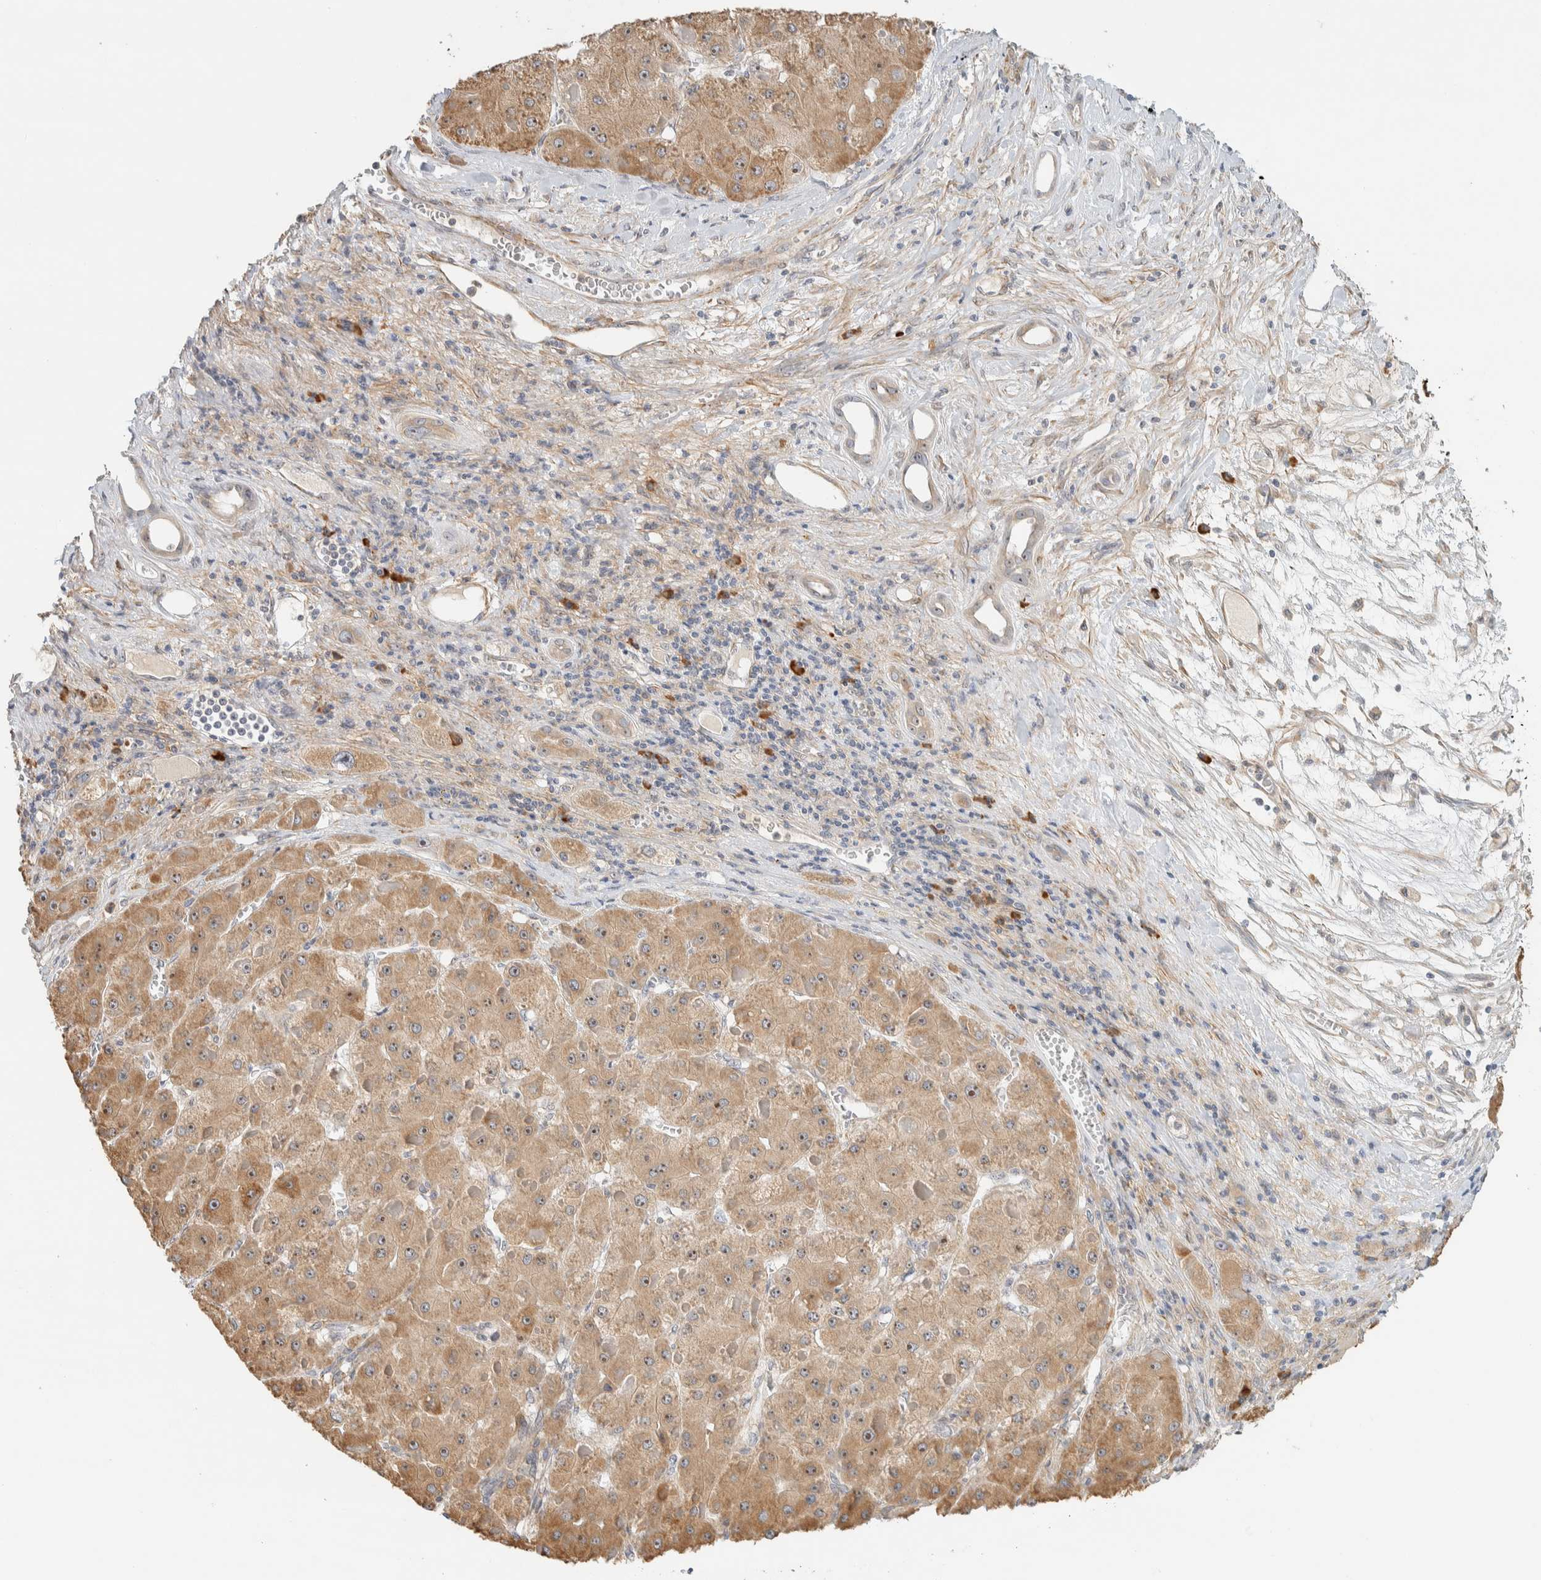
{"staining": {"intensity": "moderate", "quantity": ">75%", "location": "cytoplasmic/membranous"}, "tissue": "liver cancer", "cell_type": "Tumor cells", "image_type": "cancer", "snomed": [{"axis": "morphology", "description": "Carcinoma, Hepatocellular, NOS"}, {"axis": "topography", "description": "Liver"}], "caption": "Liver cancer (hepatocellular carcinoma) stained with immunohistochemistry (IHC) shows moderate cytoplasmic/membranous positivity in about >75% of tumor cells.", "gene": "KLHL40", "patient": {"sex": "female", "age": 73}}